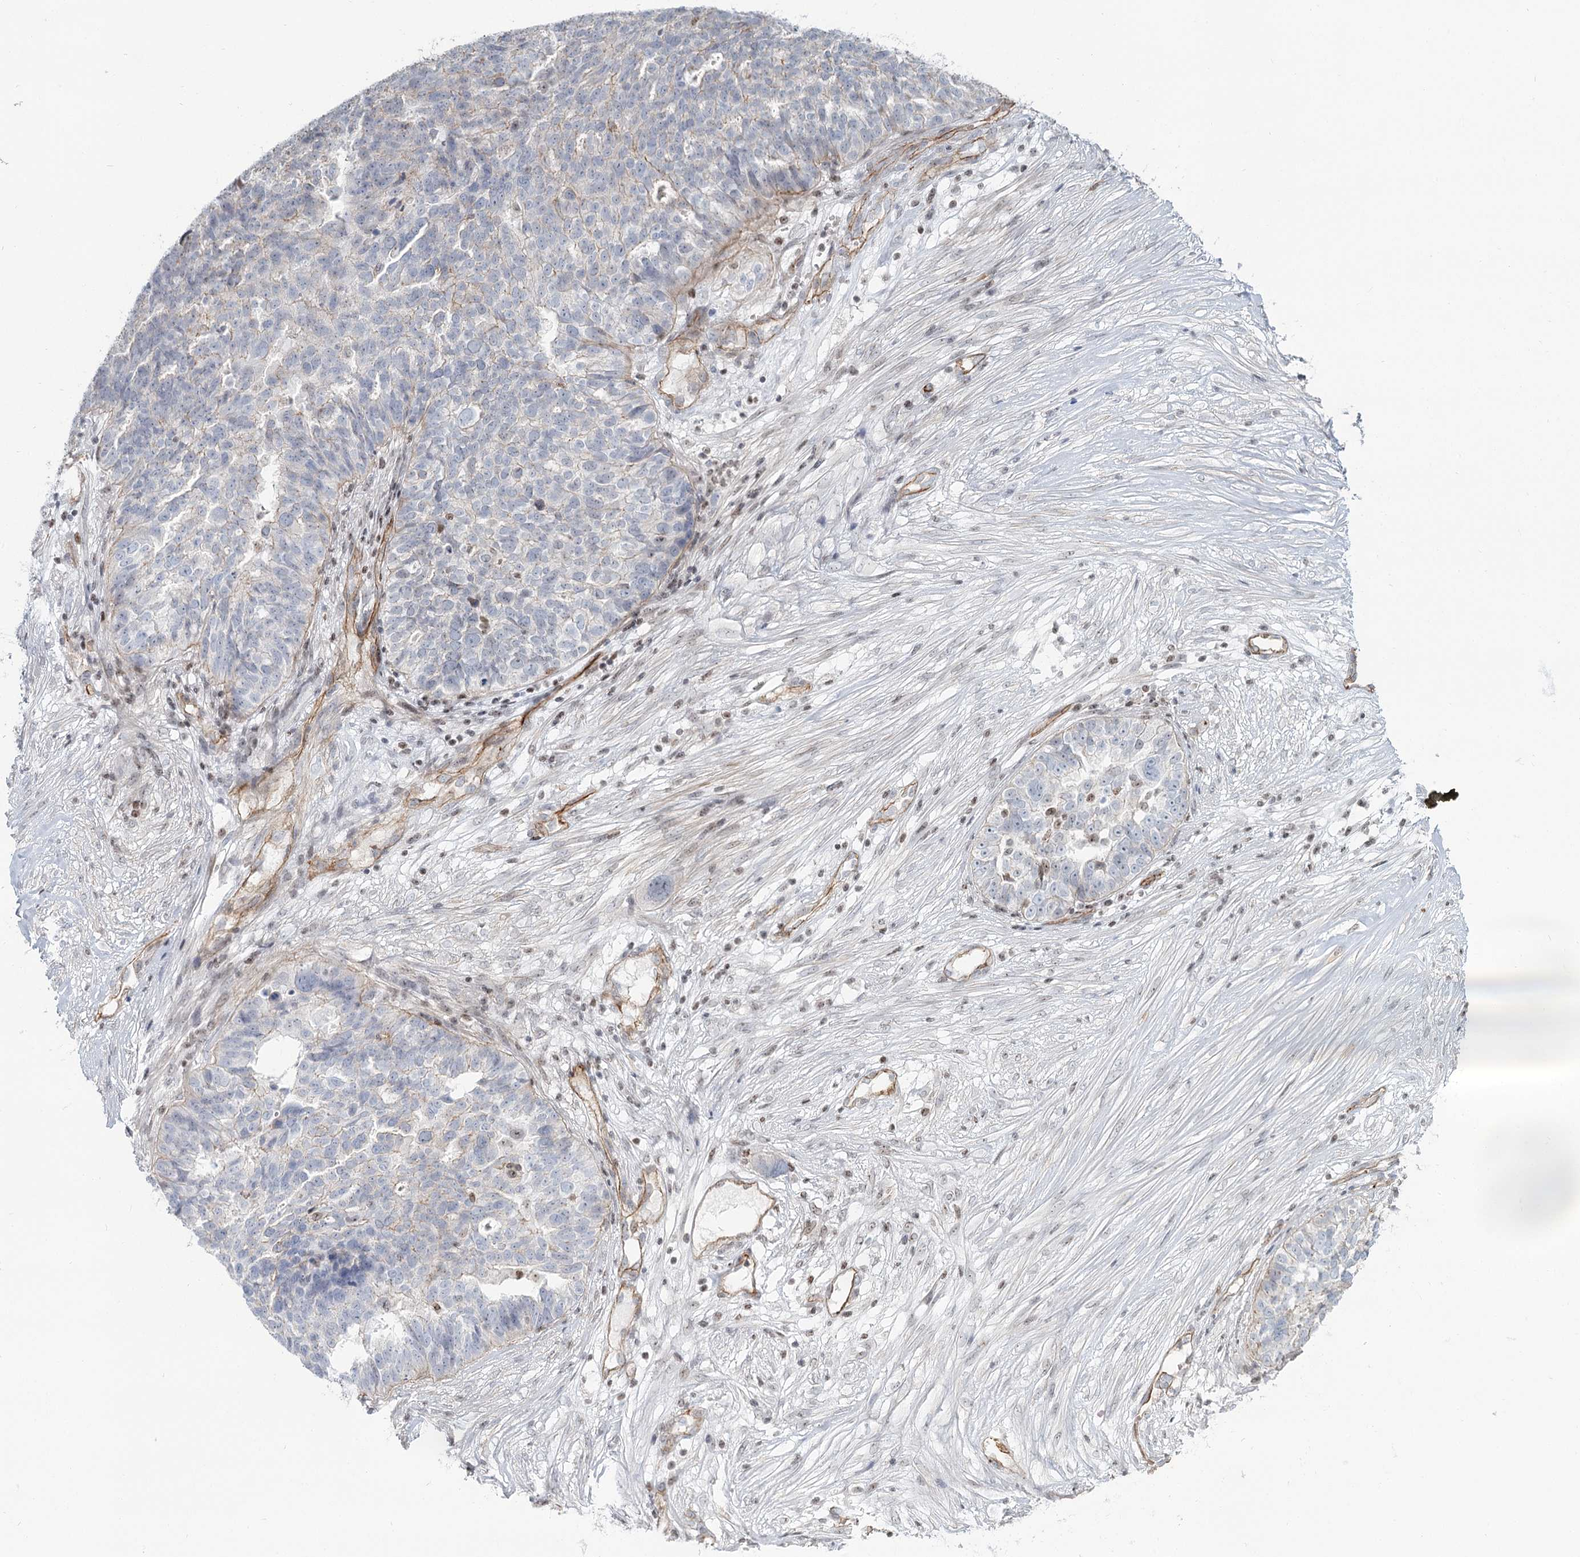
{"staining": {"intensity": "negative", "quantity": "none", "location": "none"}, "tissue": "ovarian cancer", "cell_type": "Tumor cells", "image_type": "cancer", "snomed": [{"axis": "morphology", "description": "Cystadenocarcinoma, serous, NOS"}, {"axis": "topography", "description": "Ovary"}], "caption": "This is an immunohistochemistry (IHC) histopathology image of ovarian serous cystadenocarcinoma. There is no staining in tumor cells.", "gene": "ZFYVE28", "patient": {"sex": "female", "age": 59}}